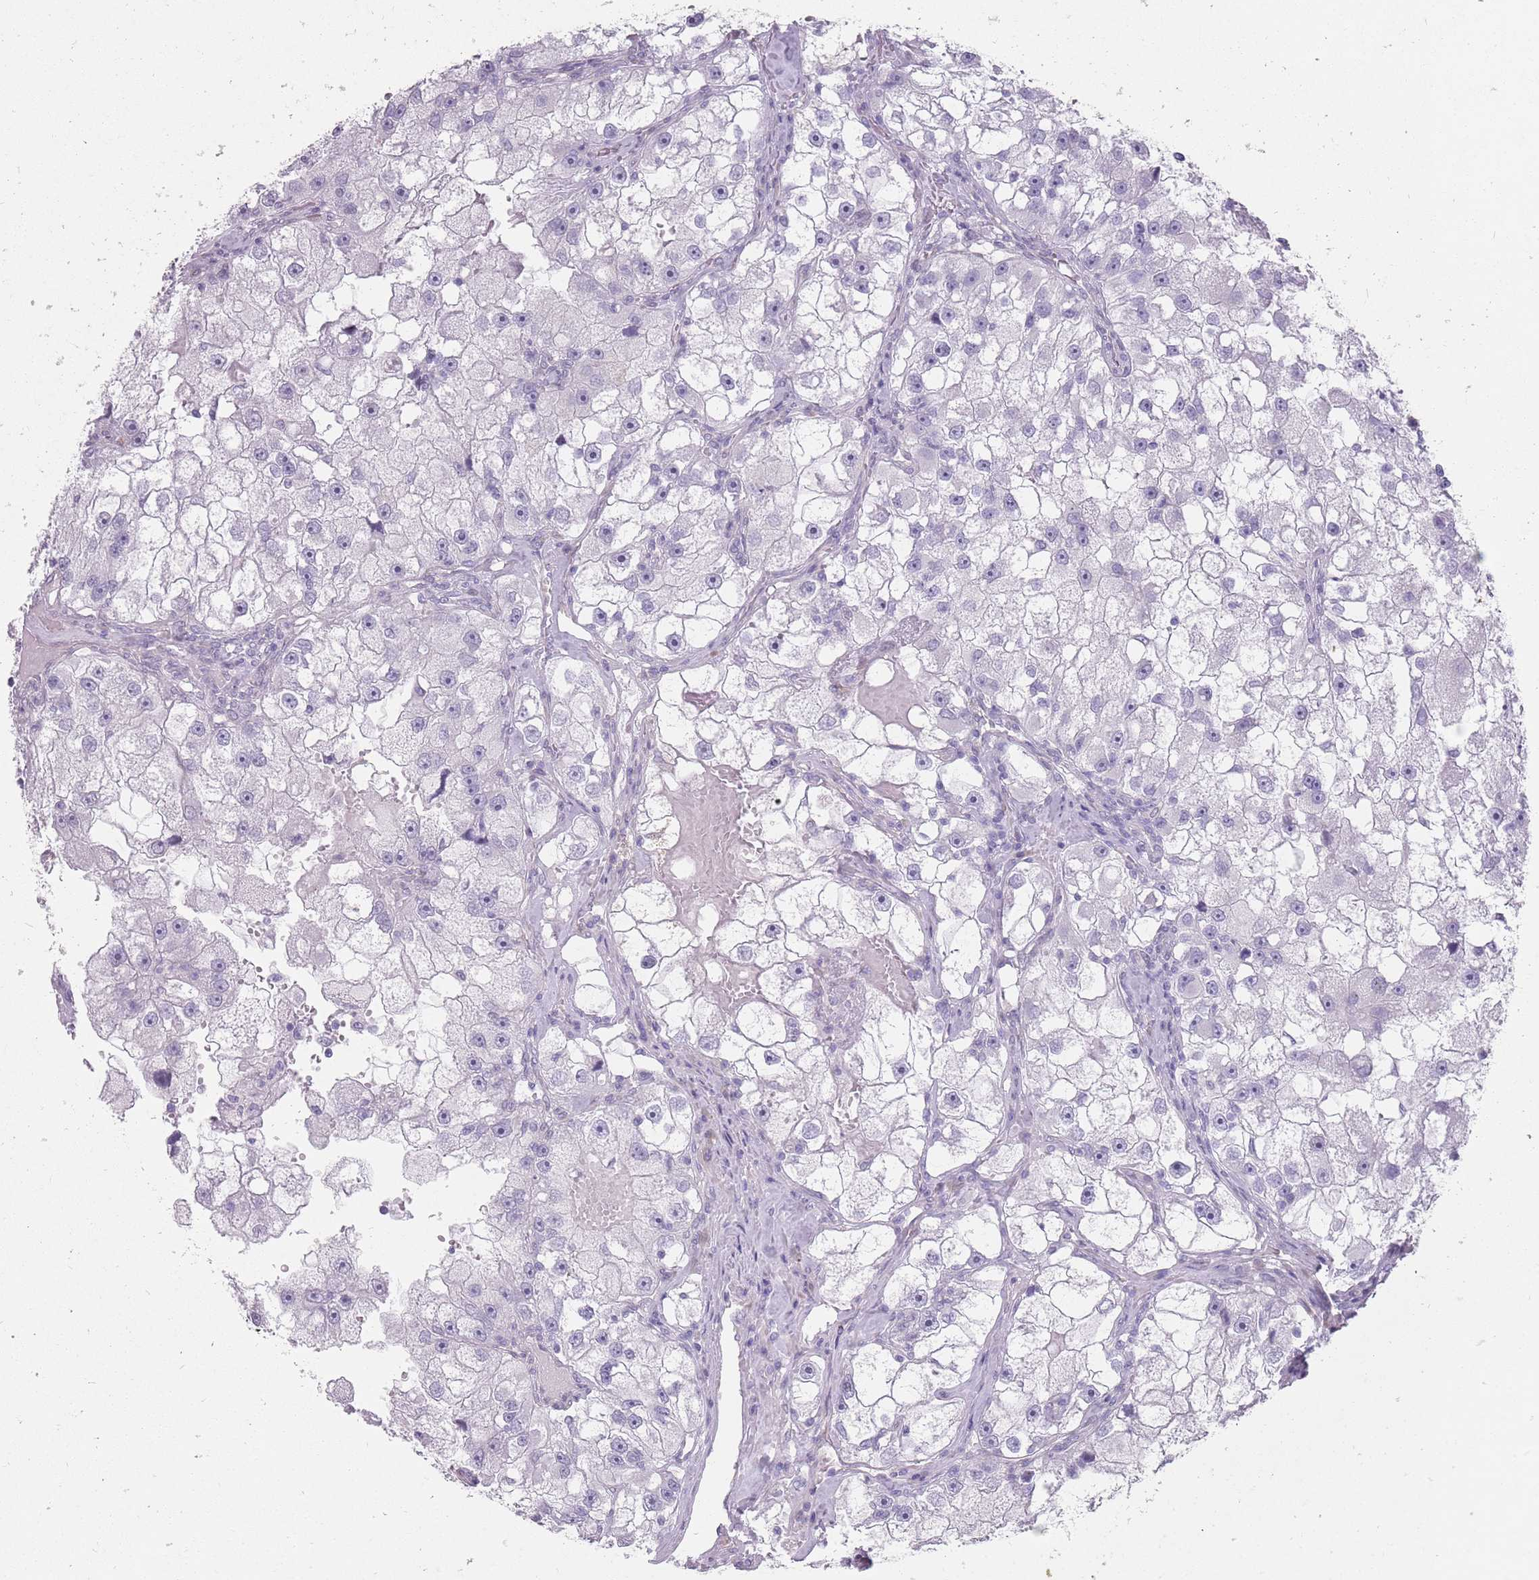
{"staining": {"intensity": "negative", "quantity": "none", "location": "none"}, "tissue": "renal cancer", "cell_type": "Tumor cells", "image_type": "cancer", "snomed": [{"axis": "morphology", "description": "Adenocarcinoma, NOS"}, {"axis": "topography", "description": "Kidney"}], "caption": "High magnification brightfield microscopy of renal adenocarcinoma stained with DAB (3,3'-diaminobenzidine) (brown) and counterstained with hematoxylin (blue): tumor cells show no significant staining.", "gene": "DDX4", "patient": {"sex": "male", "age": 63}}